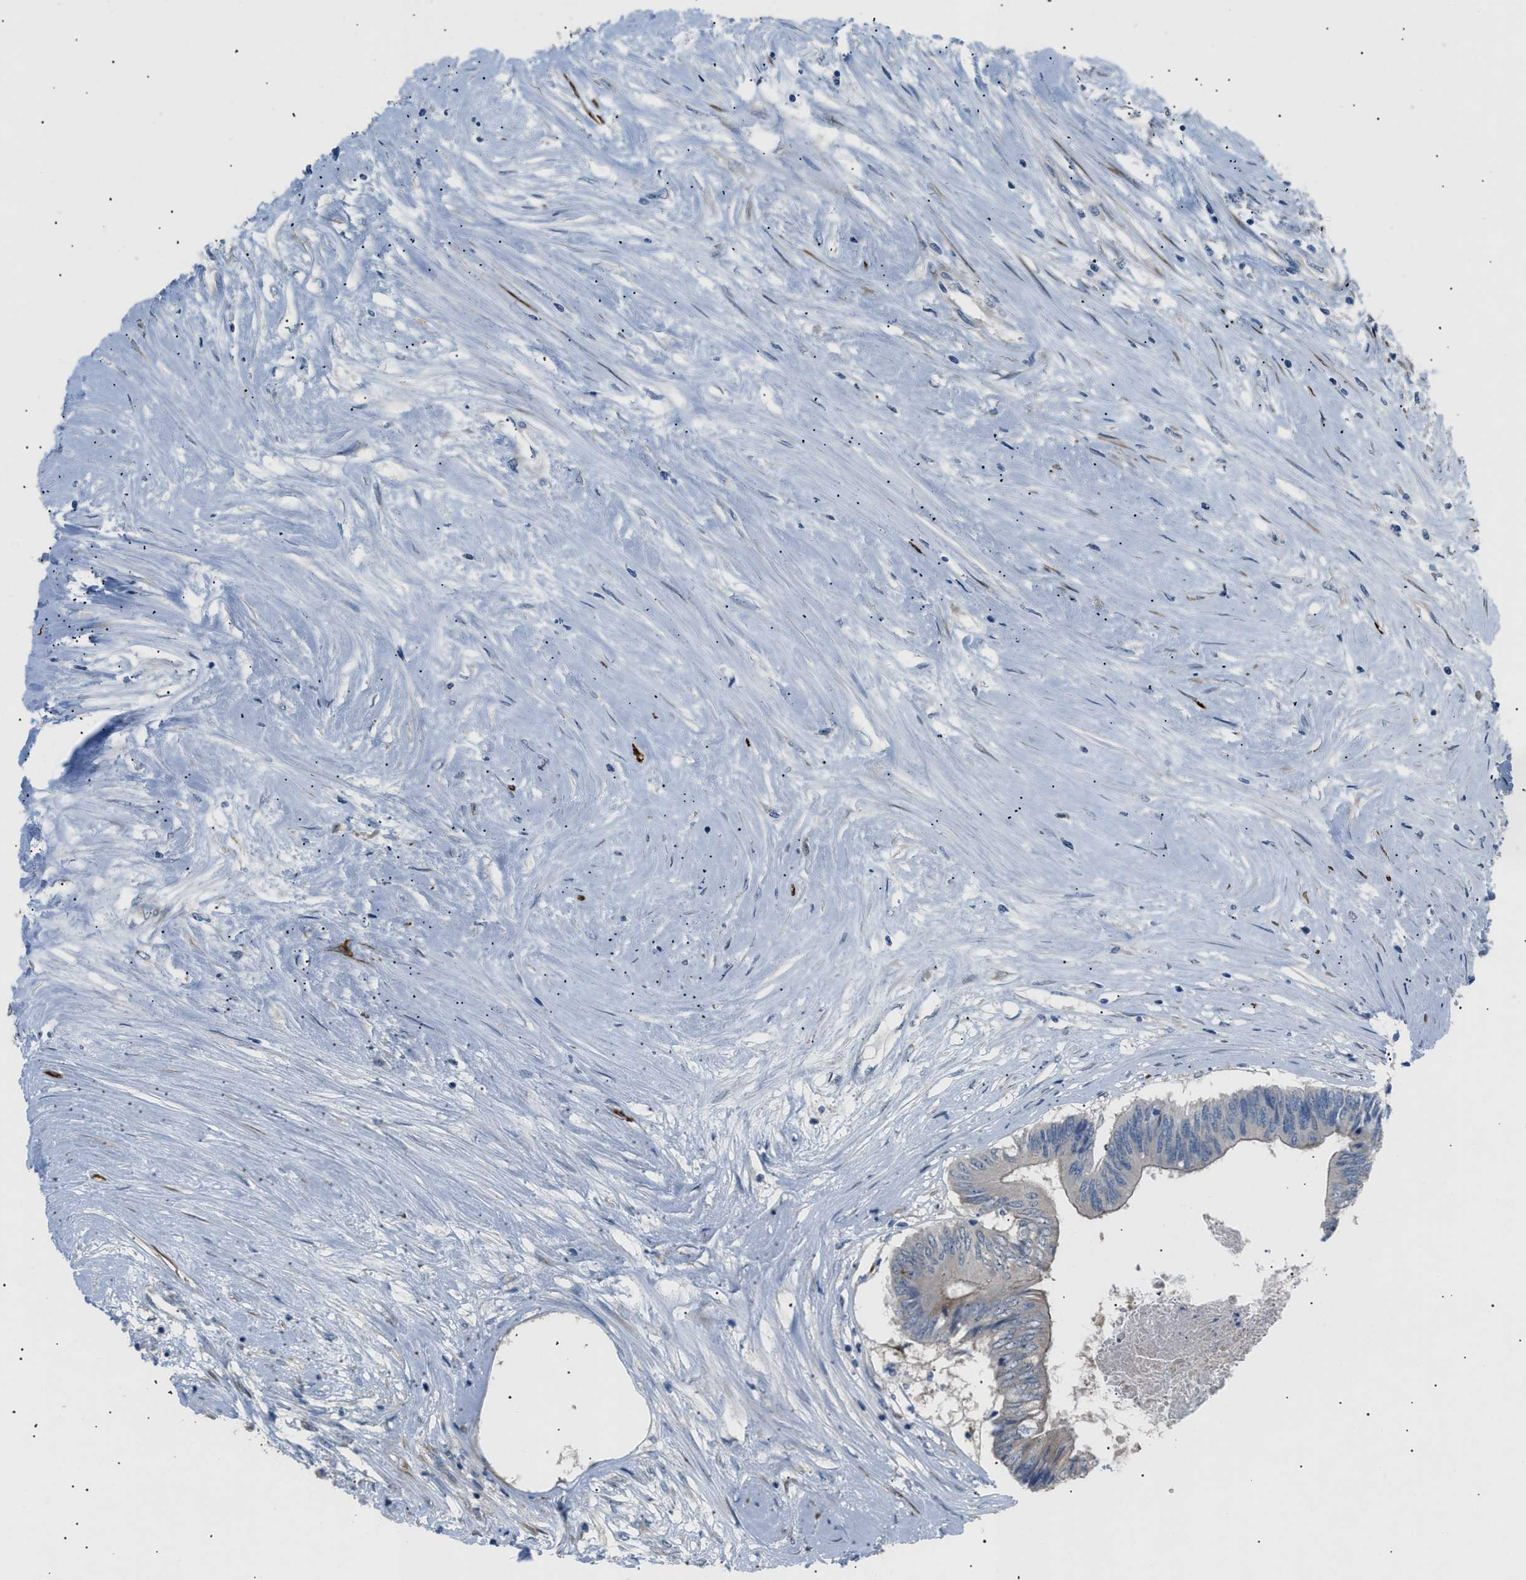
{"staining": {"intensity": "weak", "quantity": "<25%", "location": "cytoplasmic/membranous"}, "tissue": "colorectal cancer", "cell_type": "Tumor cells", "image_type": "cancer", "snomed": [{"axis": "morphology", "description": "Adenocarcinoma, NOS"}, {"axis": "topography", "description": "Rectum"}], "caption": "Immunohistochemical staining of colorectal cancer reveals no significant expression in tumor cells.", "gene": "ICA1", "patient": {"sex": "male", "age": 63}}